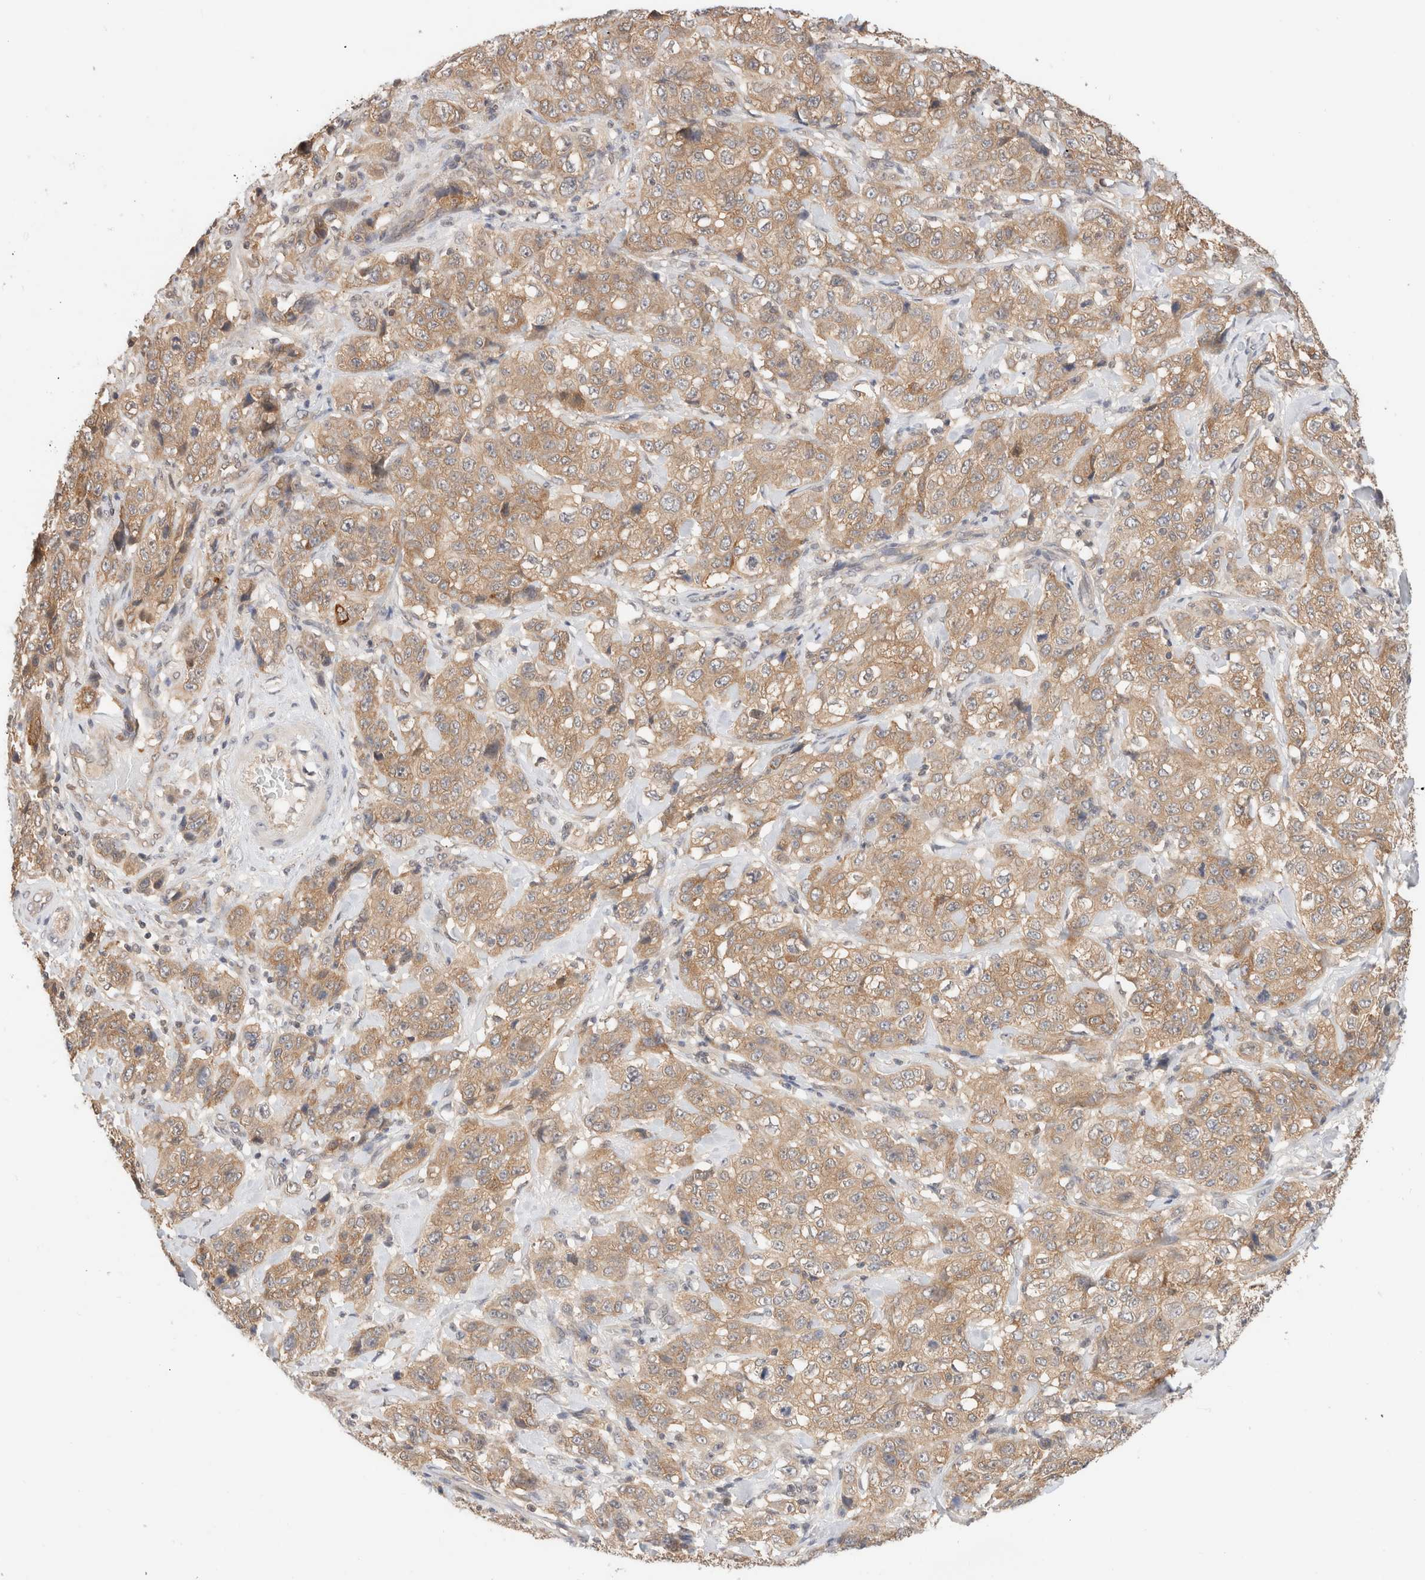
{"staining": {"intensity": "moderate", "quantity": ">75%", "location": "cytoplasmic/membranous"}, "tissue": "stomach cancer", "cell_type": "Tumor cells", "image_type": "cancer", "snomed": [{"axis": "morphology", "description": "Adenocarcinoma, NOS"}, {"axis": "topography", "description": "Stomach"}], "caption": "Stomach adenocarcinoma stained with a brown dye reveals moderate cytoplasmic/membranous positive staining in about >75% of tumor cells.", "gene": "C17orf97", "patient": {"sex": "male", "age": 48}}